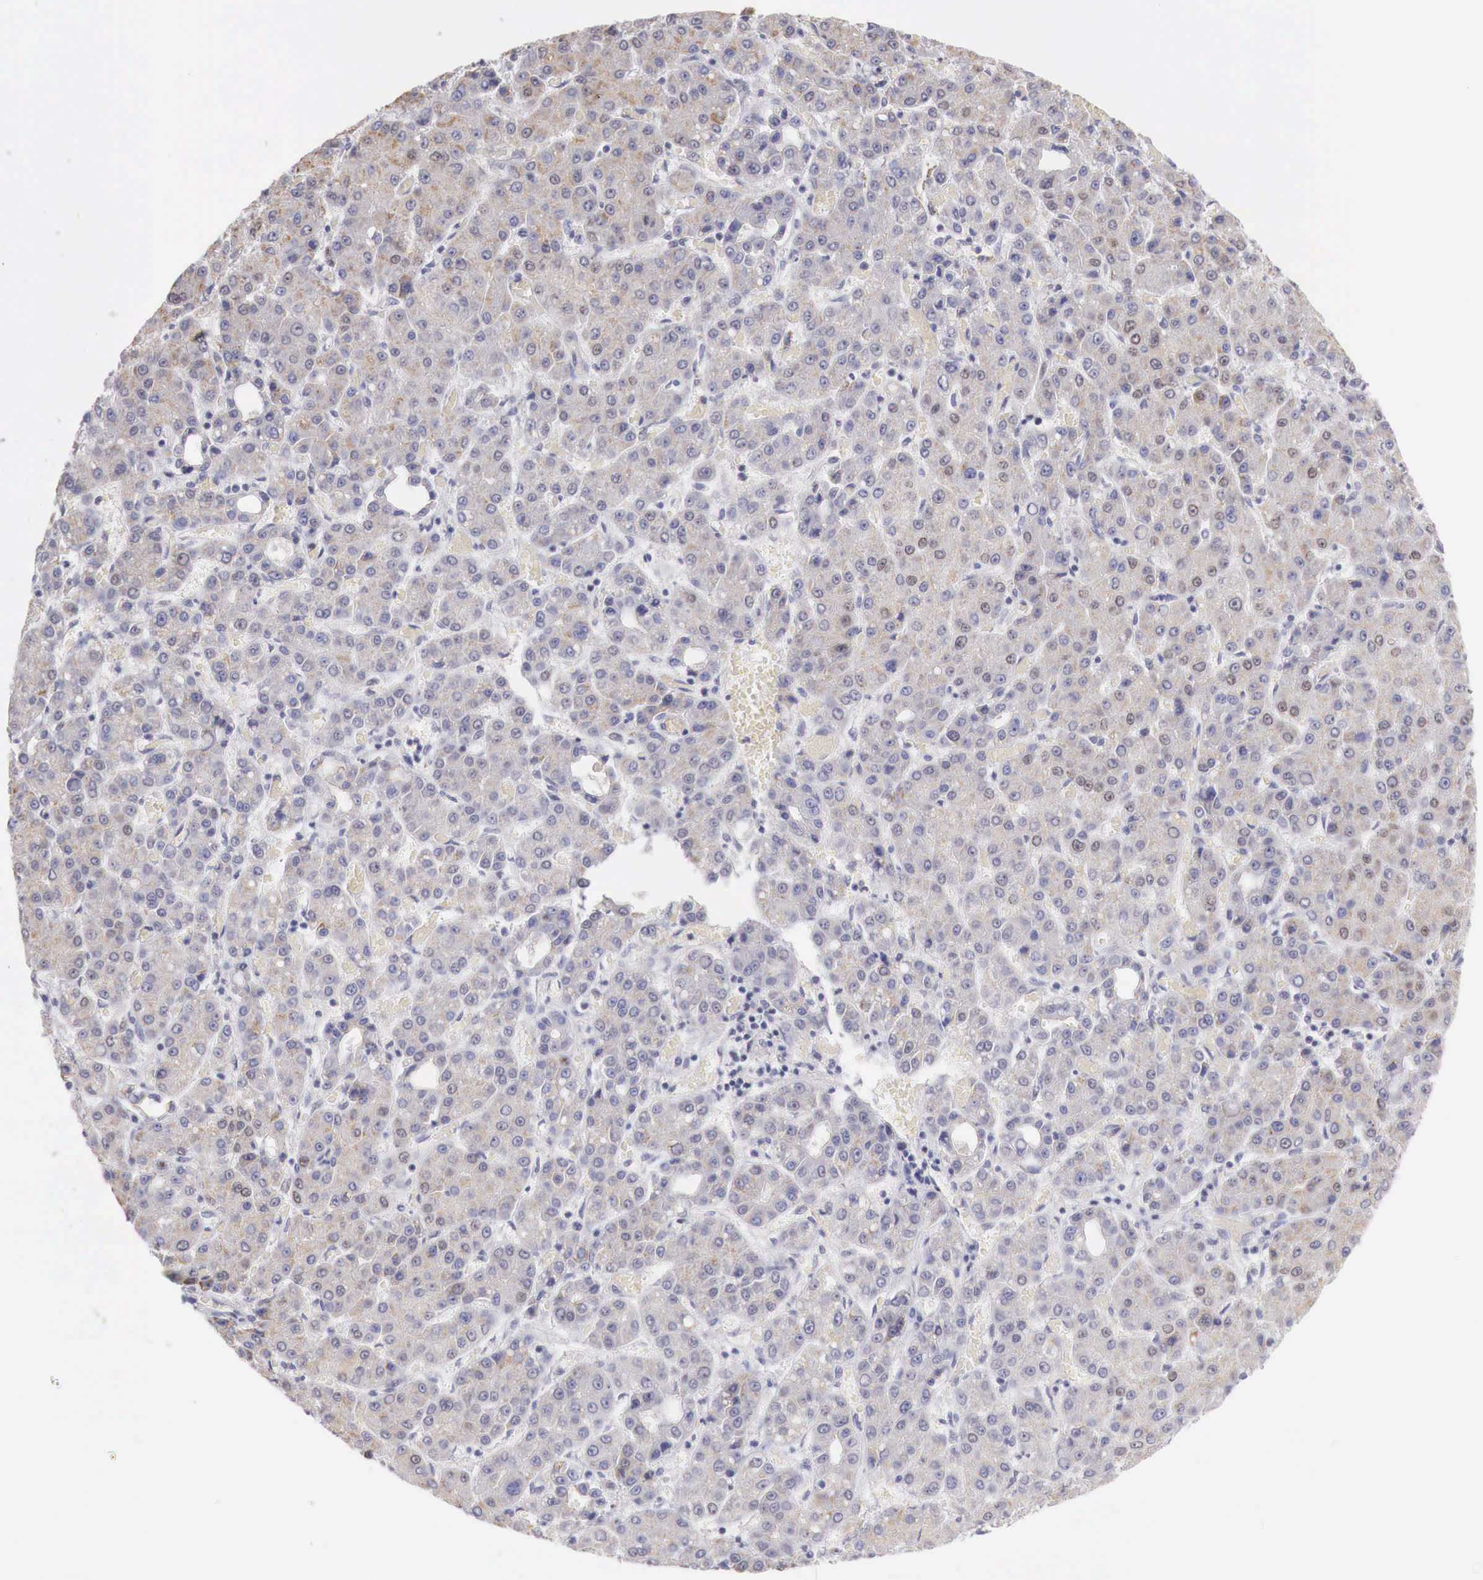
{"staining": {"intensity": "negative", "quantity": "none", "location": "none"}, "tissue": "liver cancer", "cell_type": "Tumor cells", "image_type": "cancer", "snomed": [{"axis": "morphology", "description": "Carcinoma, Hepatocellular, NOS"}, {"axis": "topography", "description": "Liver"}], "caption": "This is an IHC image of human hepatocellular carcinoma (liver). There is no positivity in tumor cells.", "gene": "TRIM13", "patient": {"sex": "male", "age": 69}}